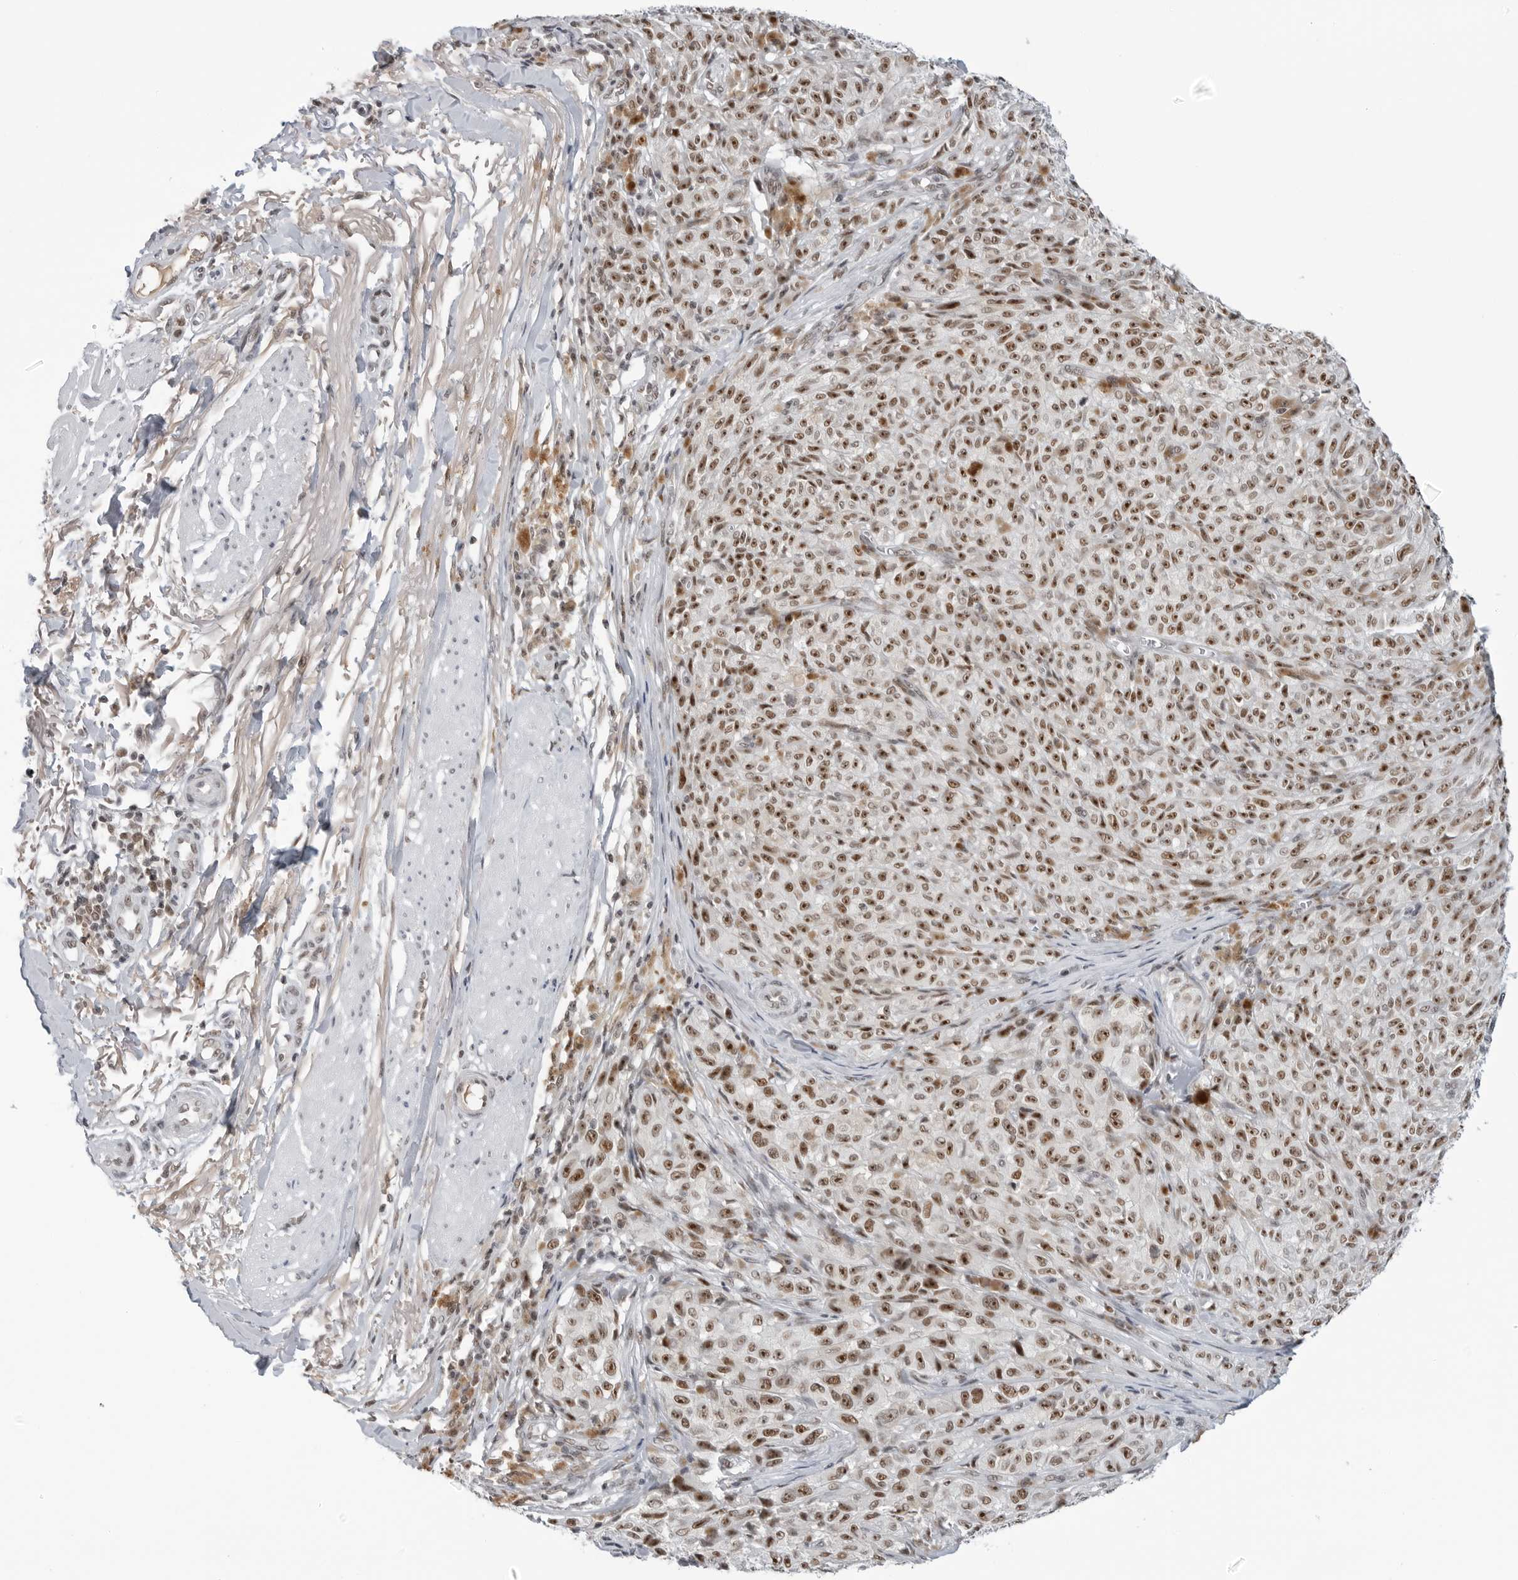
{"staining": {"intensity": "strong", "quantity": ">75%", "location": "nuclear"}, "tissue": "melanoma", "cell_type": "Tumor cells", "image_type": "cancer", "snomed": [{"axis": "morphology", "description": "Malignant melanoma, NOS"}, {"axis": "topography", "description": "Skin"}], "caption": "This is a histology image of IHC staining of melanoma, which shows strong staining in the nuclear of tumor cells.", "gene": "WRAP53", "patient": {"sex": "female", "age": 82}}